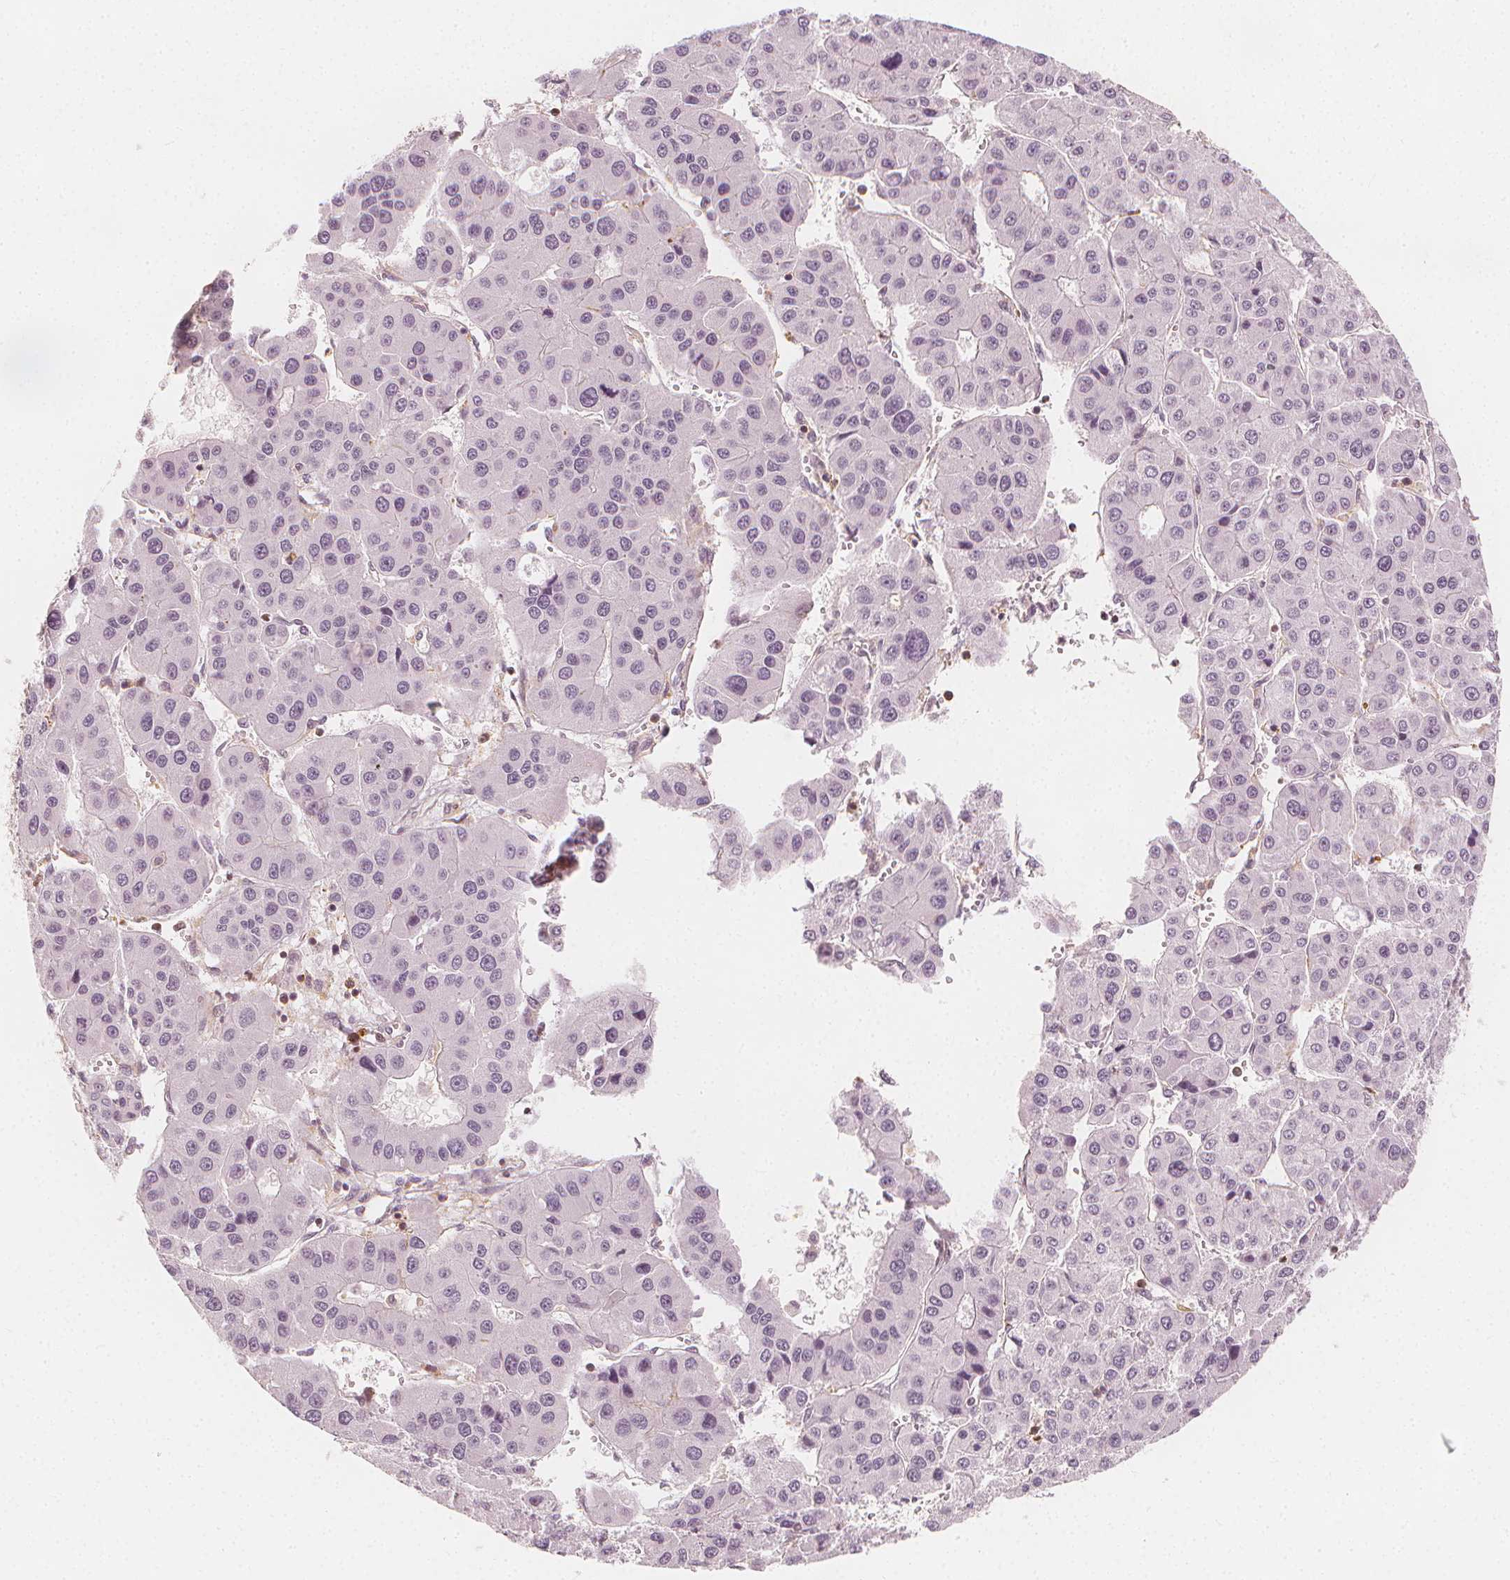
{"staining": {"intensity": "negative", "quantity": "none", "location": "none"}, "tissue": "liver cancer", "cell_type": "Tumor cells", "image_type": "cancer", "snomed": [{"axis": "morphology", "description": "Carcinoma, Hepatocellular, NOS"}, {"axis": "topography", "description": "Liver"}], "caption": "High power microscopy image of an IHC histopathology image of liver cancer (hepatocellular carcinoma), revealing no significant expression in tumor cells.", "gene": "ARHGAP26", "patient": {"sex": "male", "age": 73}}